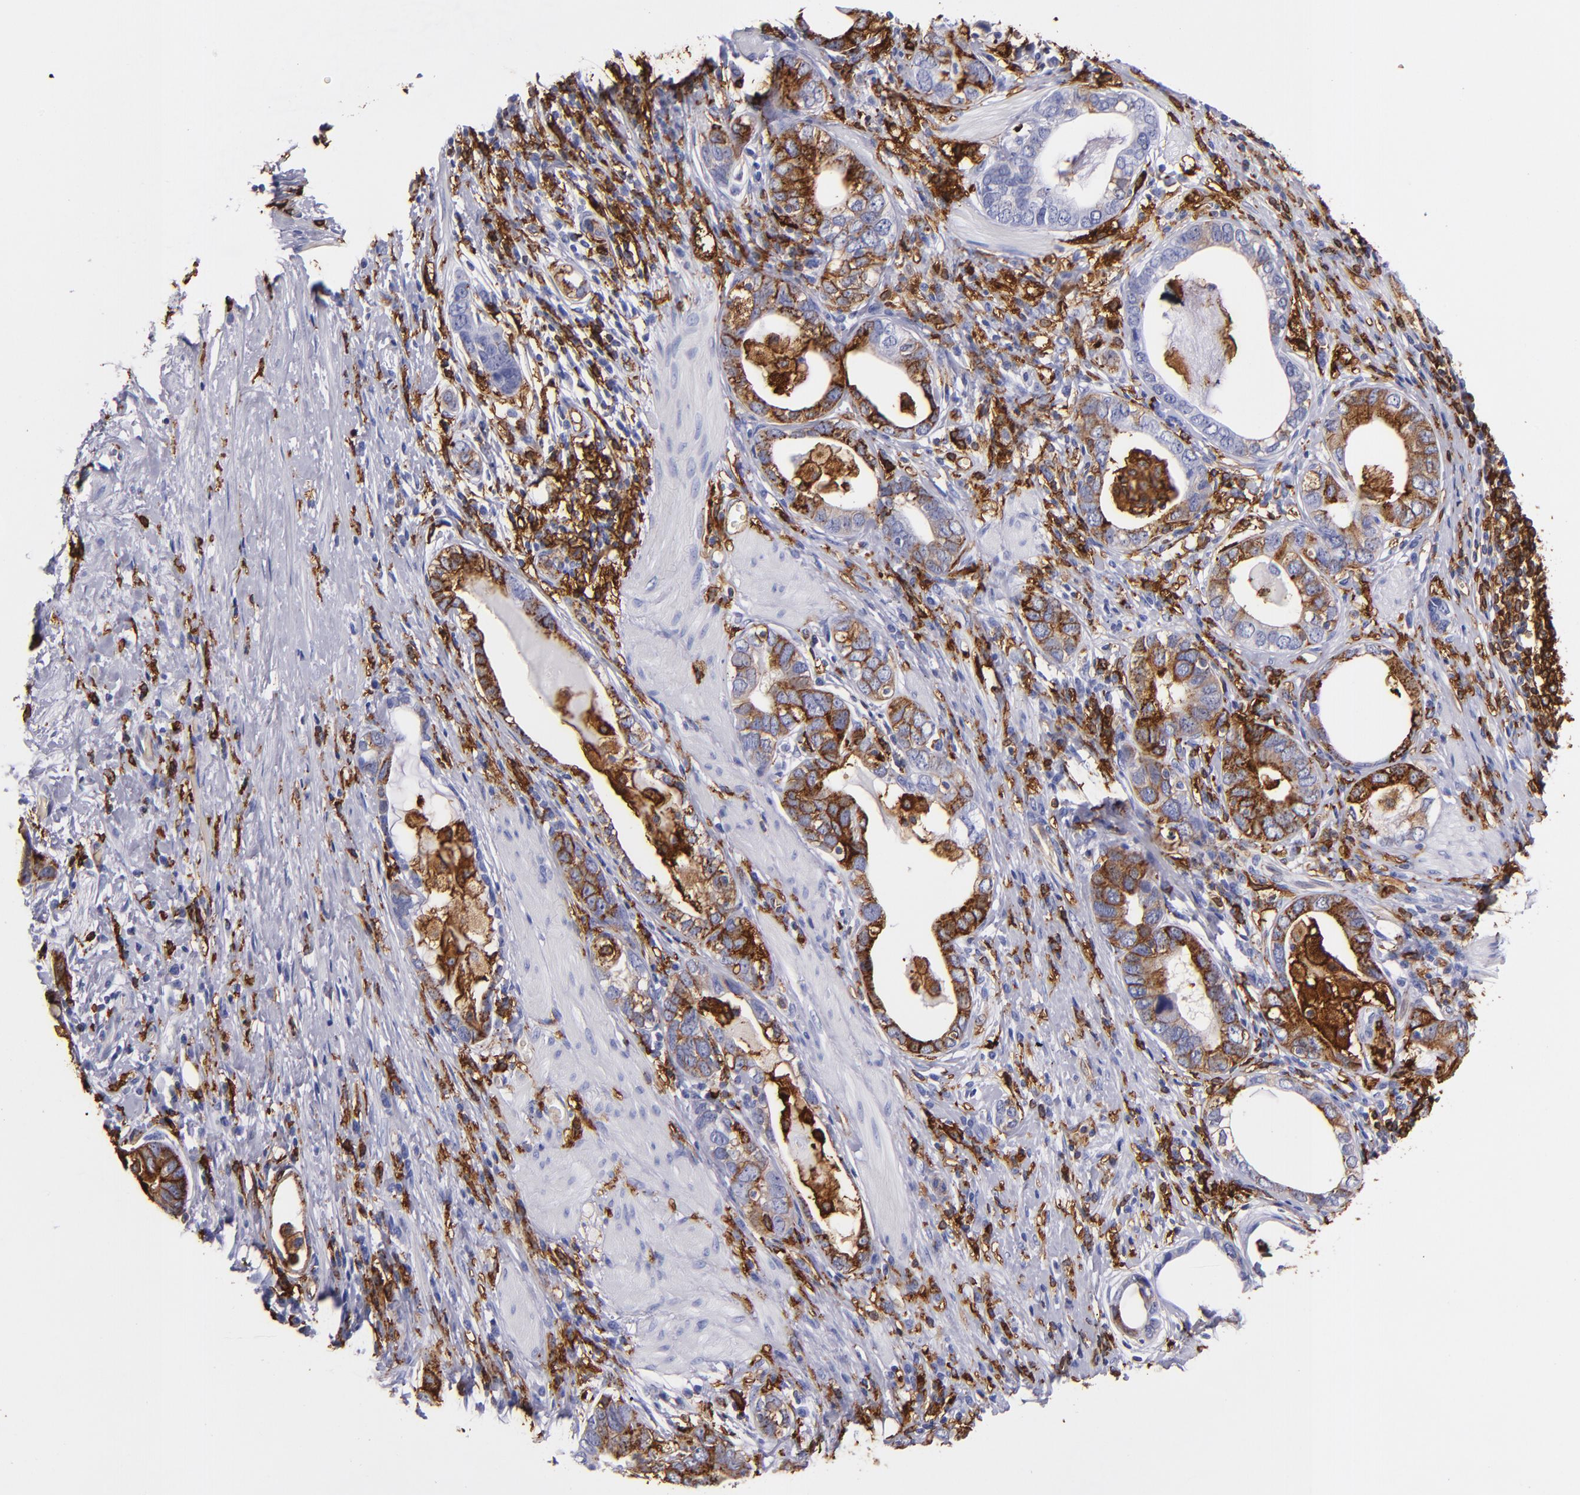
{"staining": {"intensity": "moderate", "quantity": "25%-75%", "location": "cytoplasmic/membranous"}, "tissue": "stomach cancer", "cell_type": "Tumor cells", "image_type": "cancer", "snomed": [{"axis": "morphology", "description": "Adenocarcinoma, NOS"}, {"axis": "topography", "description": "Stomach, lower"}], "caption": "Stomach adenocarcinoma stained with a brown dye shows moderate cytoplasmic/membranous positive expression in about 25%-75% of tumor cells.", "gene": "HLA-DRA", "patient": {"sex": "female", "age": 93}}